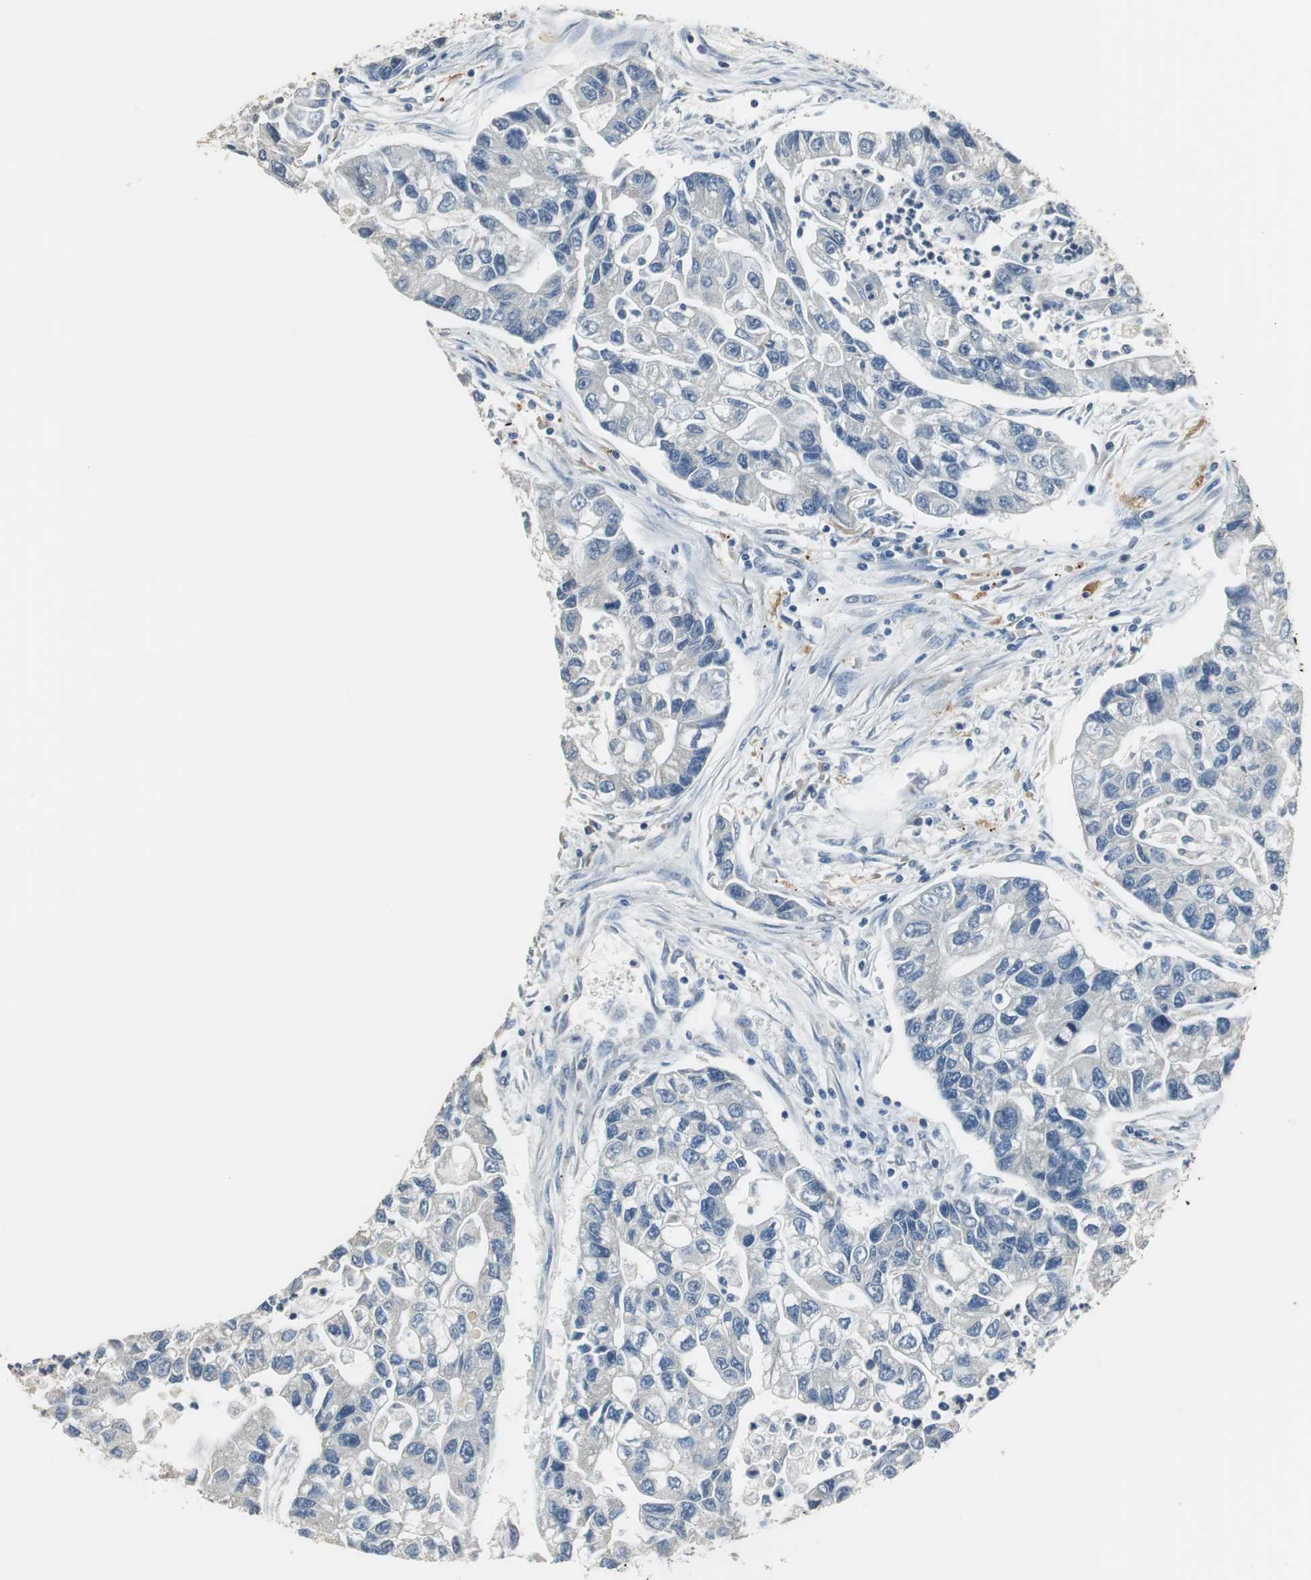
{"staining": {"intensity": "negative", "quantity": "none", "location": "none"}, "tissue": "lung cancer", "cell_type": "Tumor cells", "image_type": "cancer", "snomed": [{"axis": "morphology", "description": "Adenocarcinoma, NOS"}, {"axis": "topography", "description": "Lung"}], "caption": "This is an immunohistochemistry image of lung cancer. There is no expression in tumor cells.", "gene": "ALDH4A1", "patient": {"sex": "female", "age": 51}}